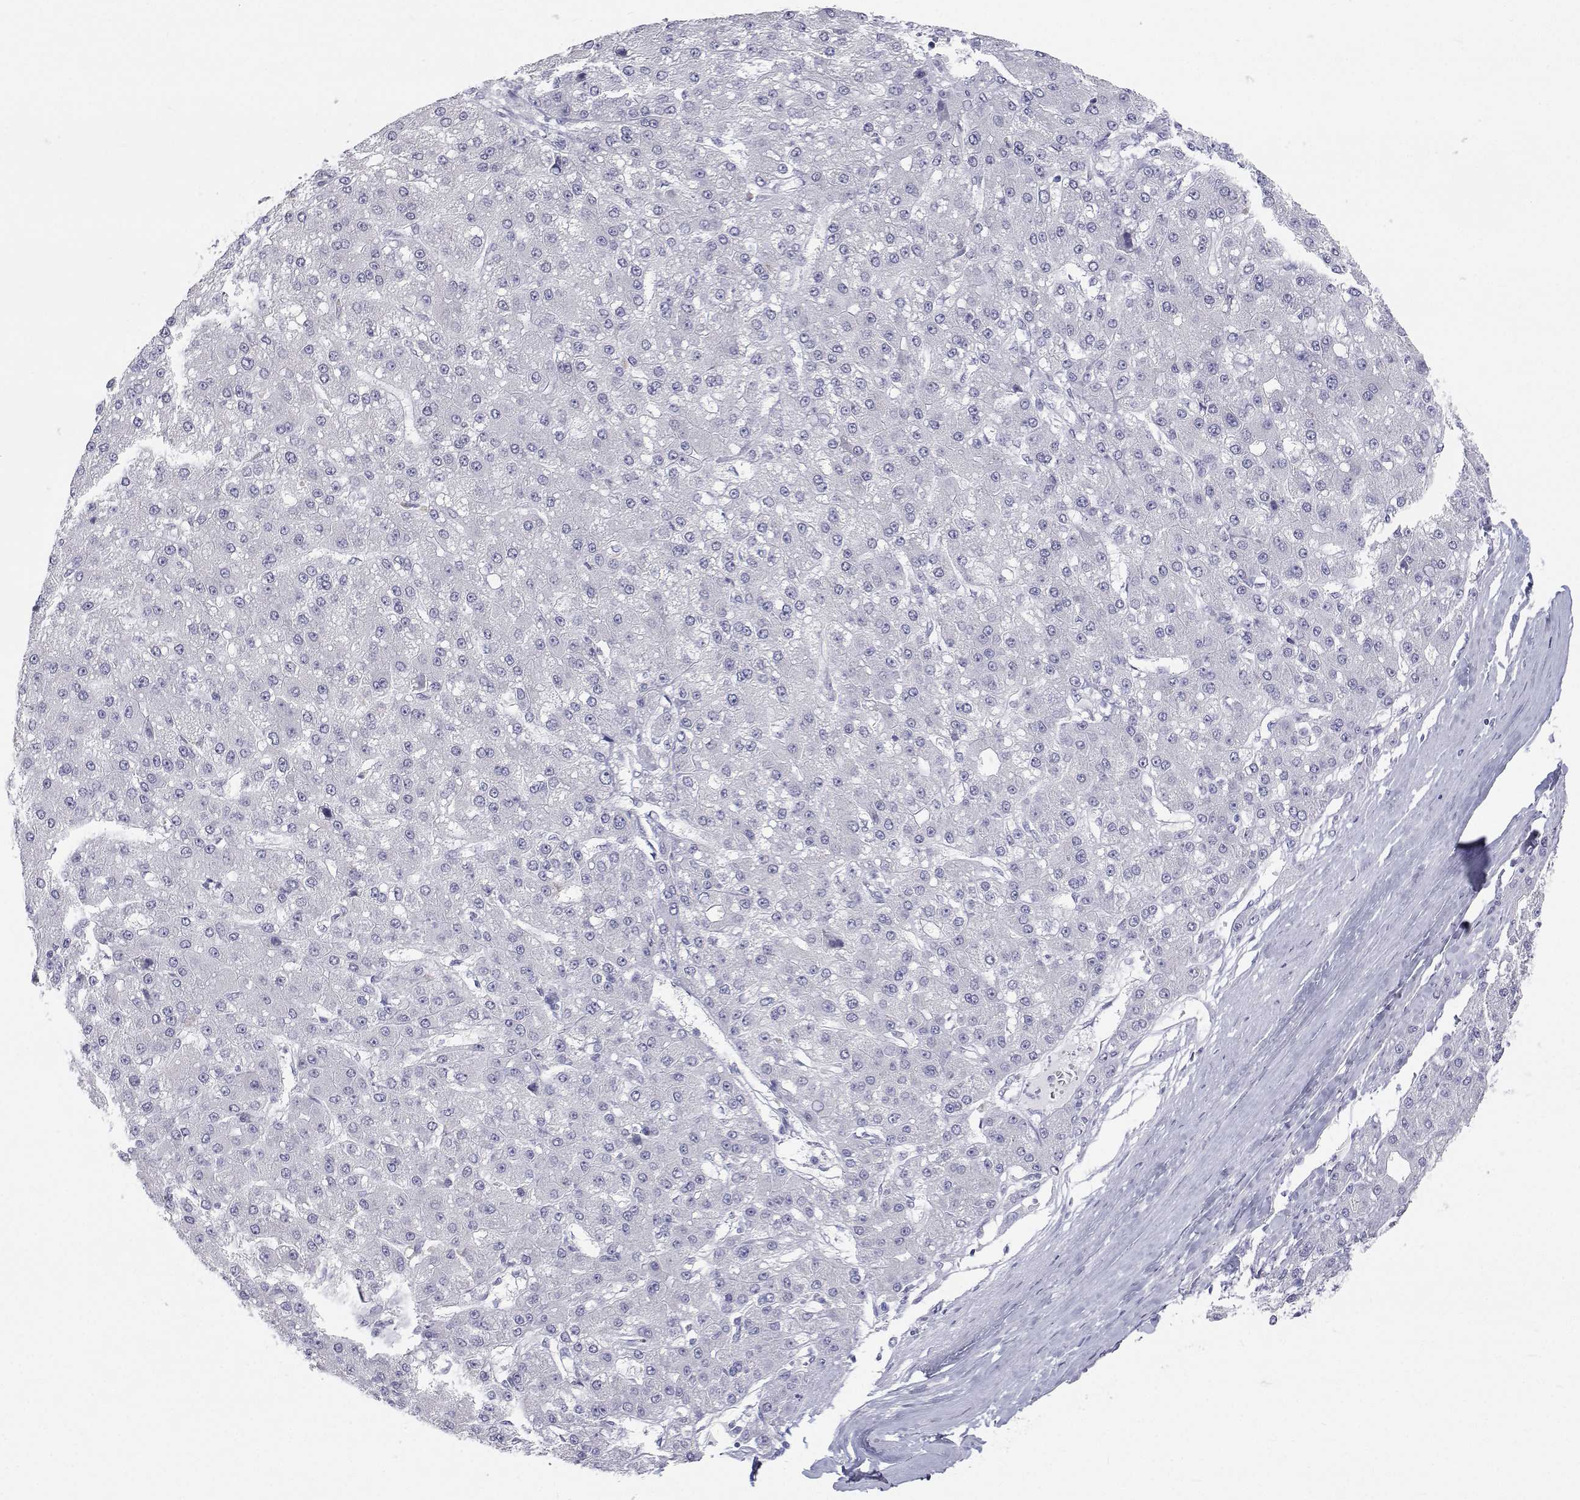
{"staining": {"intensity": "negative", "quantity": "none", "location": "none"}, "tissue": "liver cancer", "cell_type": "Tumor cells", "image_type": "cancer", "snomed": [{"axis": "morphology", "description": "Carcinoma, Hepatocellular, NOS"}, {"axis": "topography", "description": "Liver"}], "caption": "High power microscopy histopathology image of an immunohistochemistry (IHC) histopathology image of hepatocellular carcinoma (liver), revealing no significant positivity in tumor cells.", "gene": "TTN", "patient": {"sex": "male", "age": 67}}